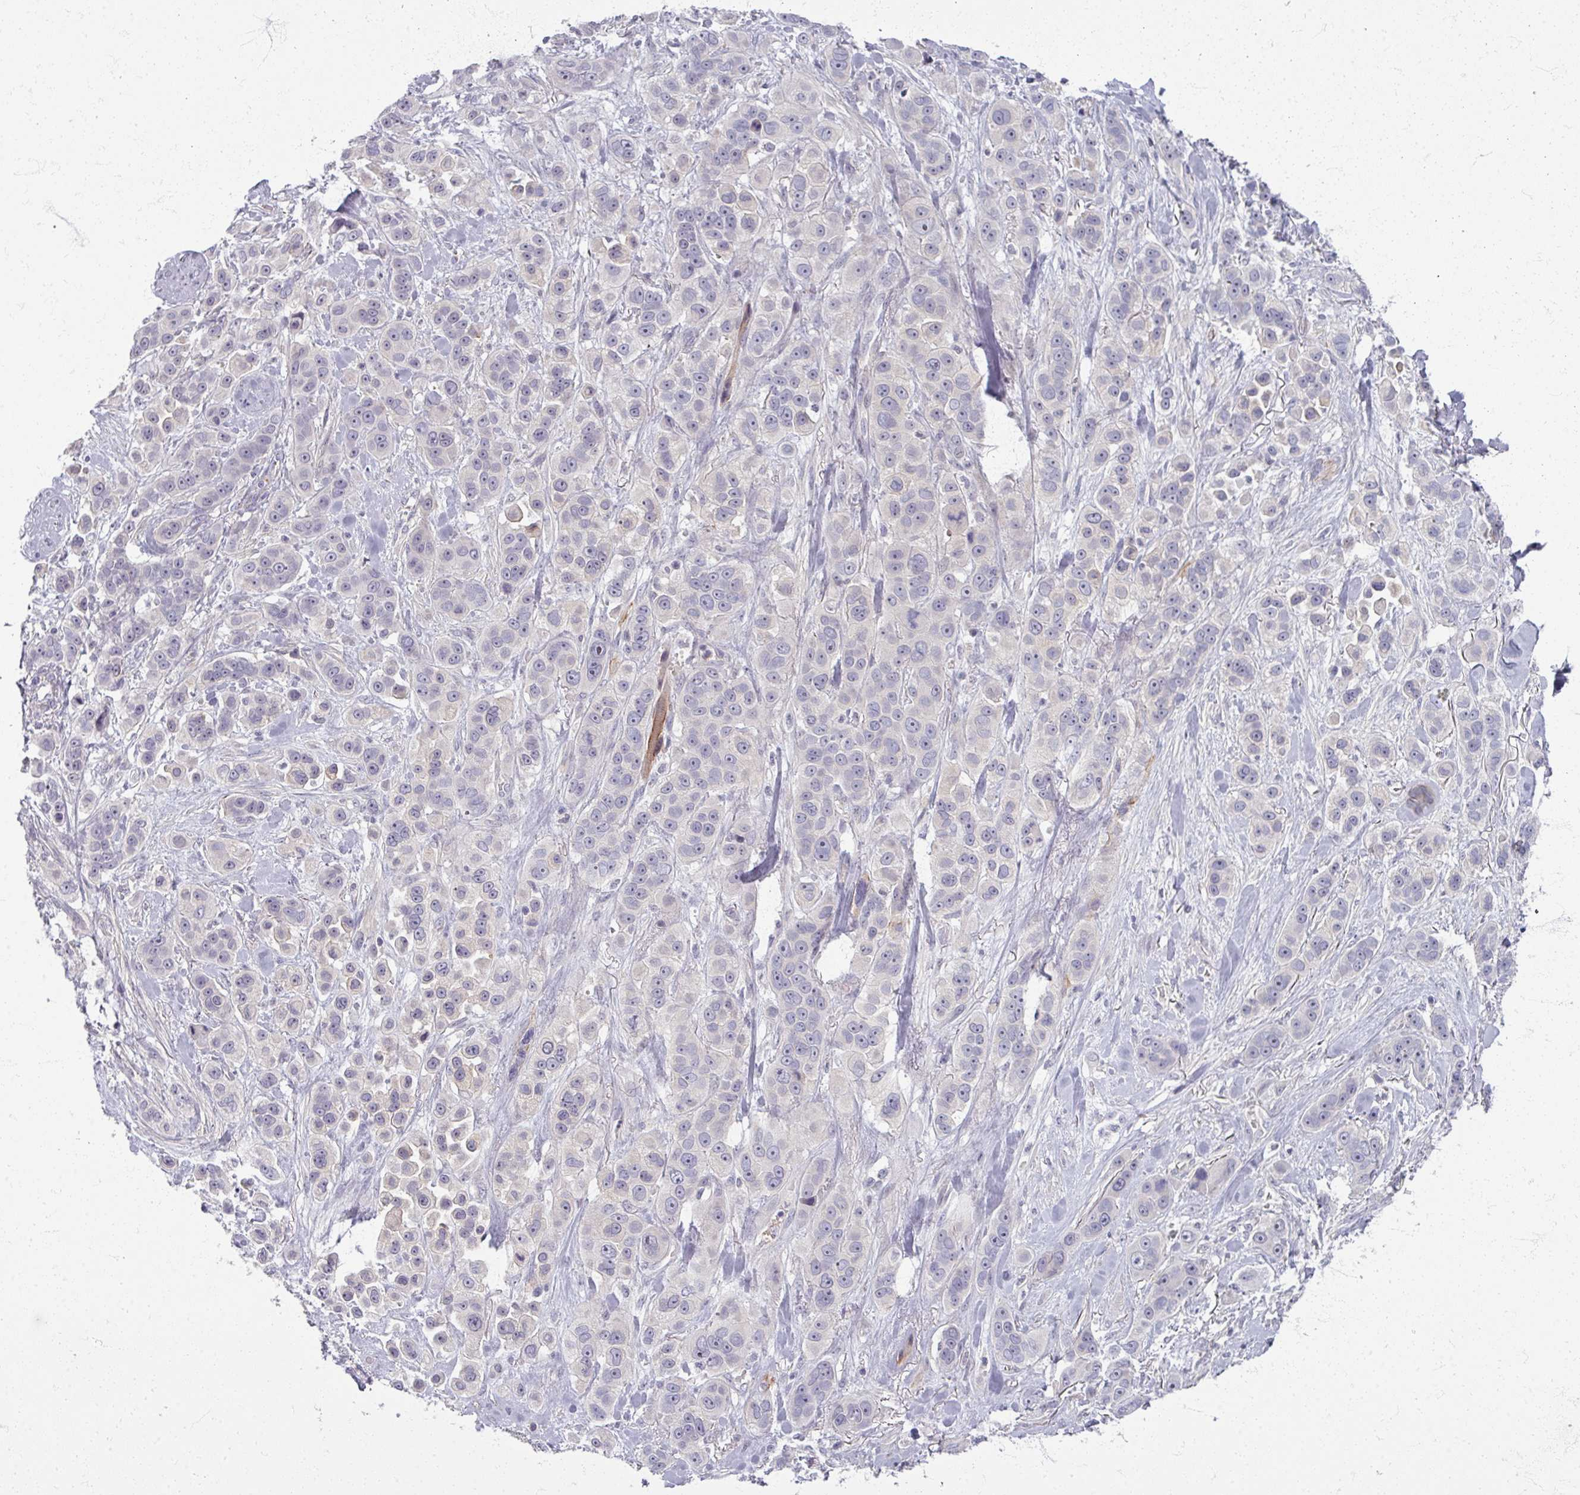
{"staining": {"intensity": "negative", "quantity": "none", "location": "none"}, "tissue": "skin cancer", "cell_type": "Tumor cells", "image_type": "cancer", "snomed": [{"axis": "morphology", "description": "Squamous cell carcinoma, NOS"}, {"axis": "topography", "description": "Skin"}], "caption": "DAB (3,3'-diaminobenzidine) immunohistochemical staining of skin cancer (squamous cell carcinoma) displays no significant expression in tumor cells.", "gene": "TTLL7", "patient": {"sex": "male", "age": 67}}